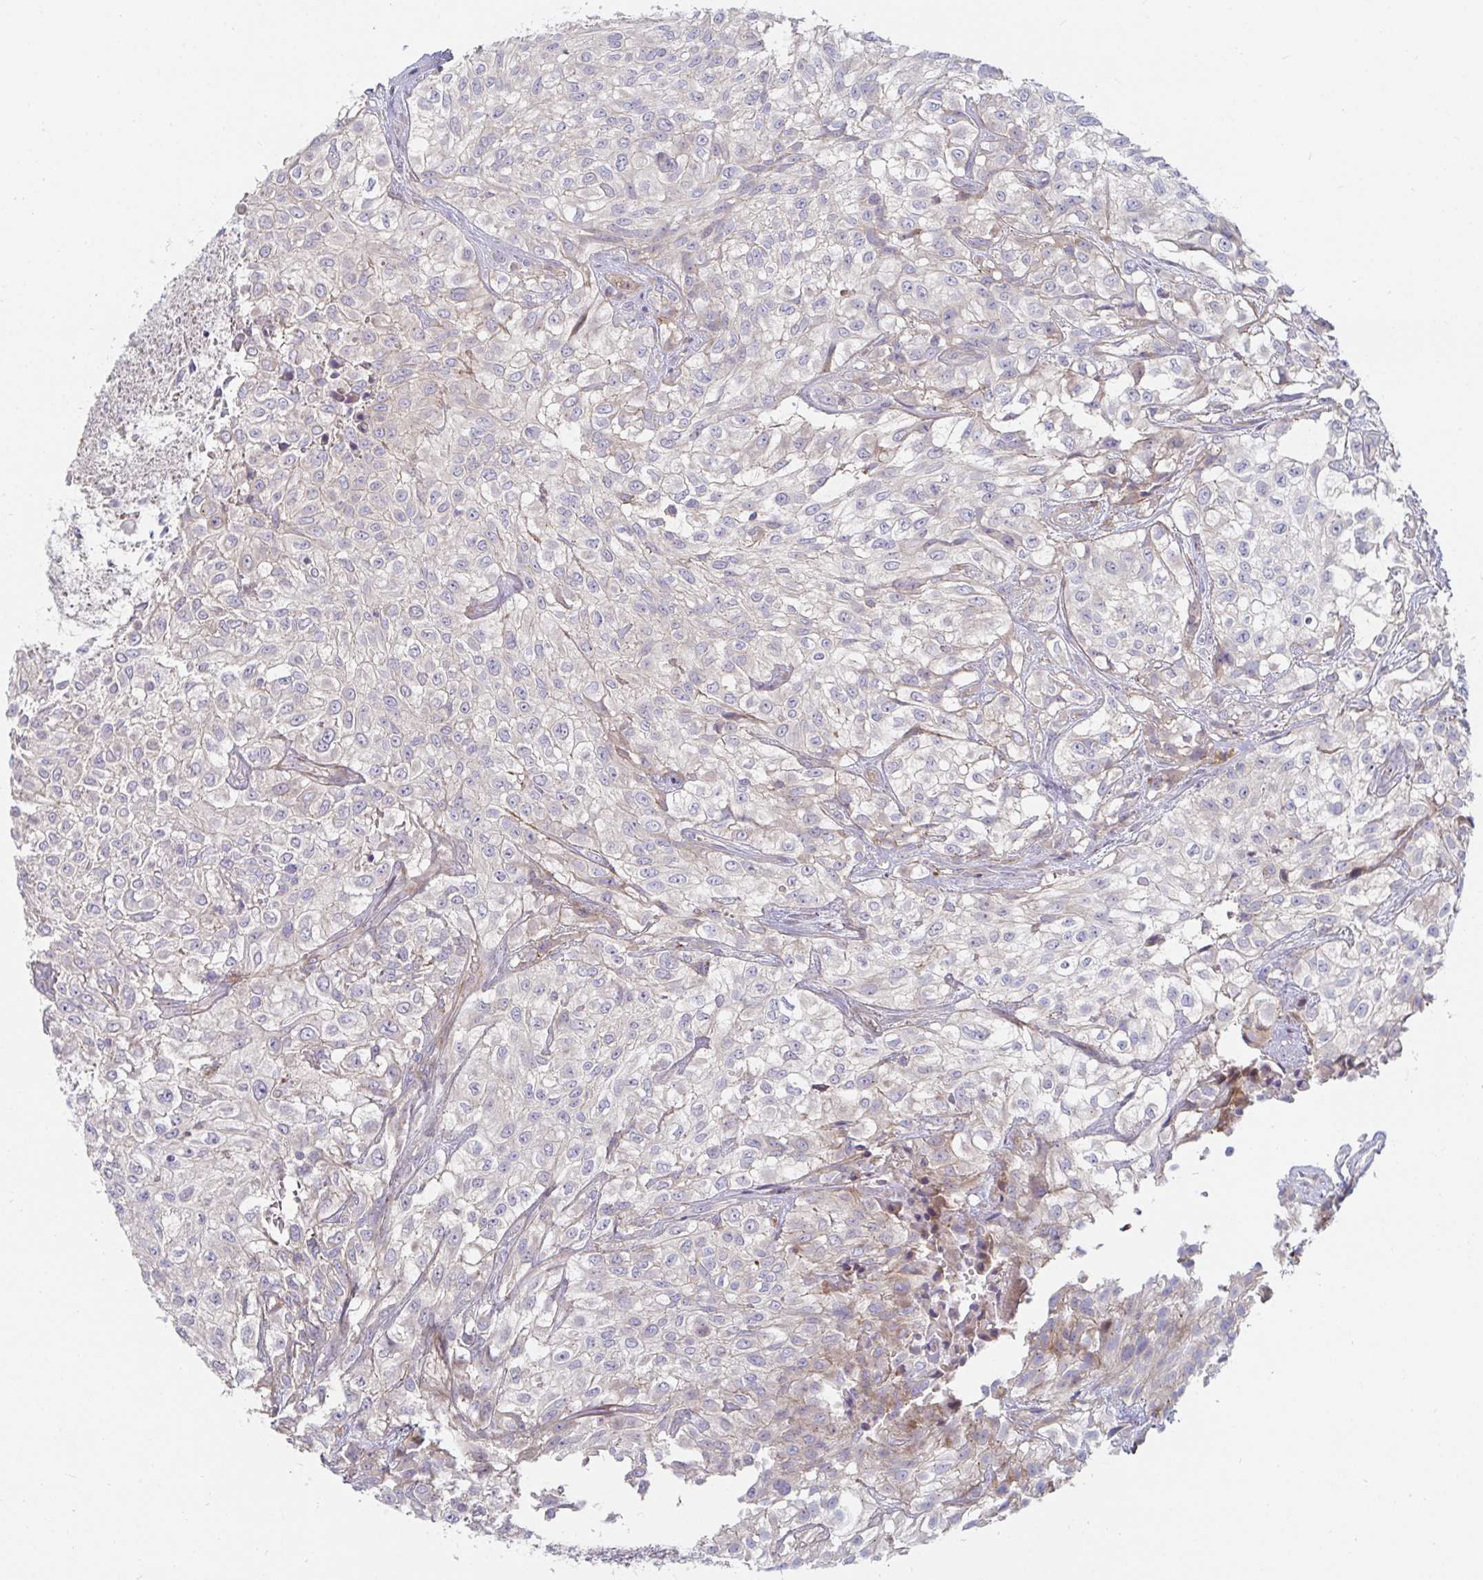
{"staining": {"intensity": "negative", "quantity": "none", "location": "none"}, "tissue": "urothelial cancer", "cell_type": "Tumor cells", "image_type": "cancer", "snomed": [{"axis": "morphology", "description": "Urothelial carcinoma, High grade"}, {"axis": "topography", "description": "Urinary bladder"}], "caption": "Immunohistochemistry histopathology image of high-grade urothelial carcinoma stained for a protein (brown), which demonstrates no staining in tumor cells.", "gene": "SSH2", "patient": {"sex": "male", "age": 56}}